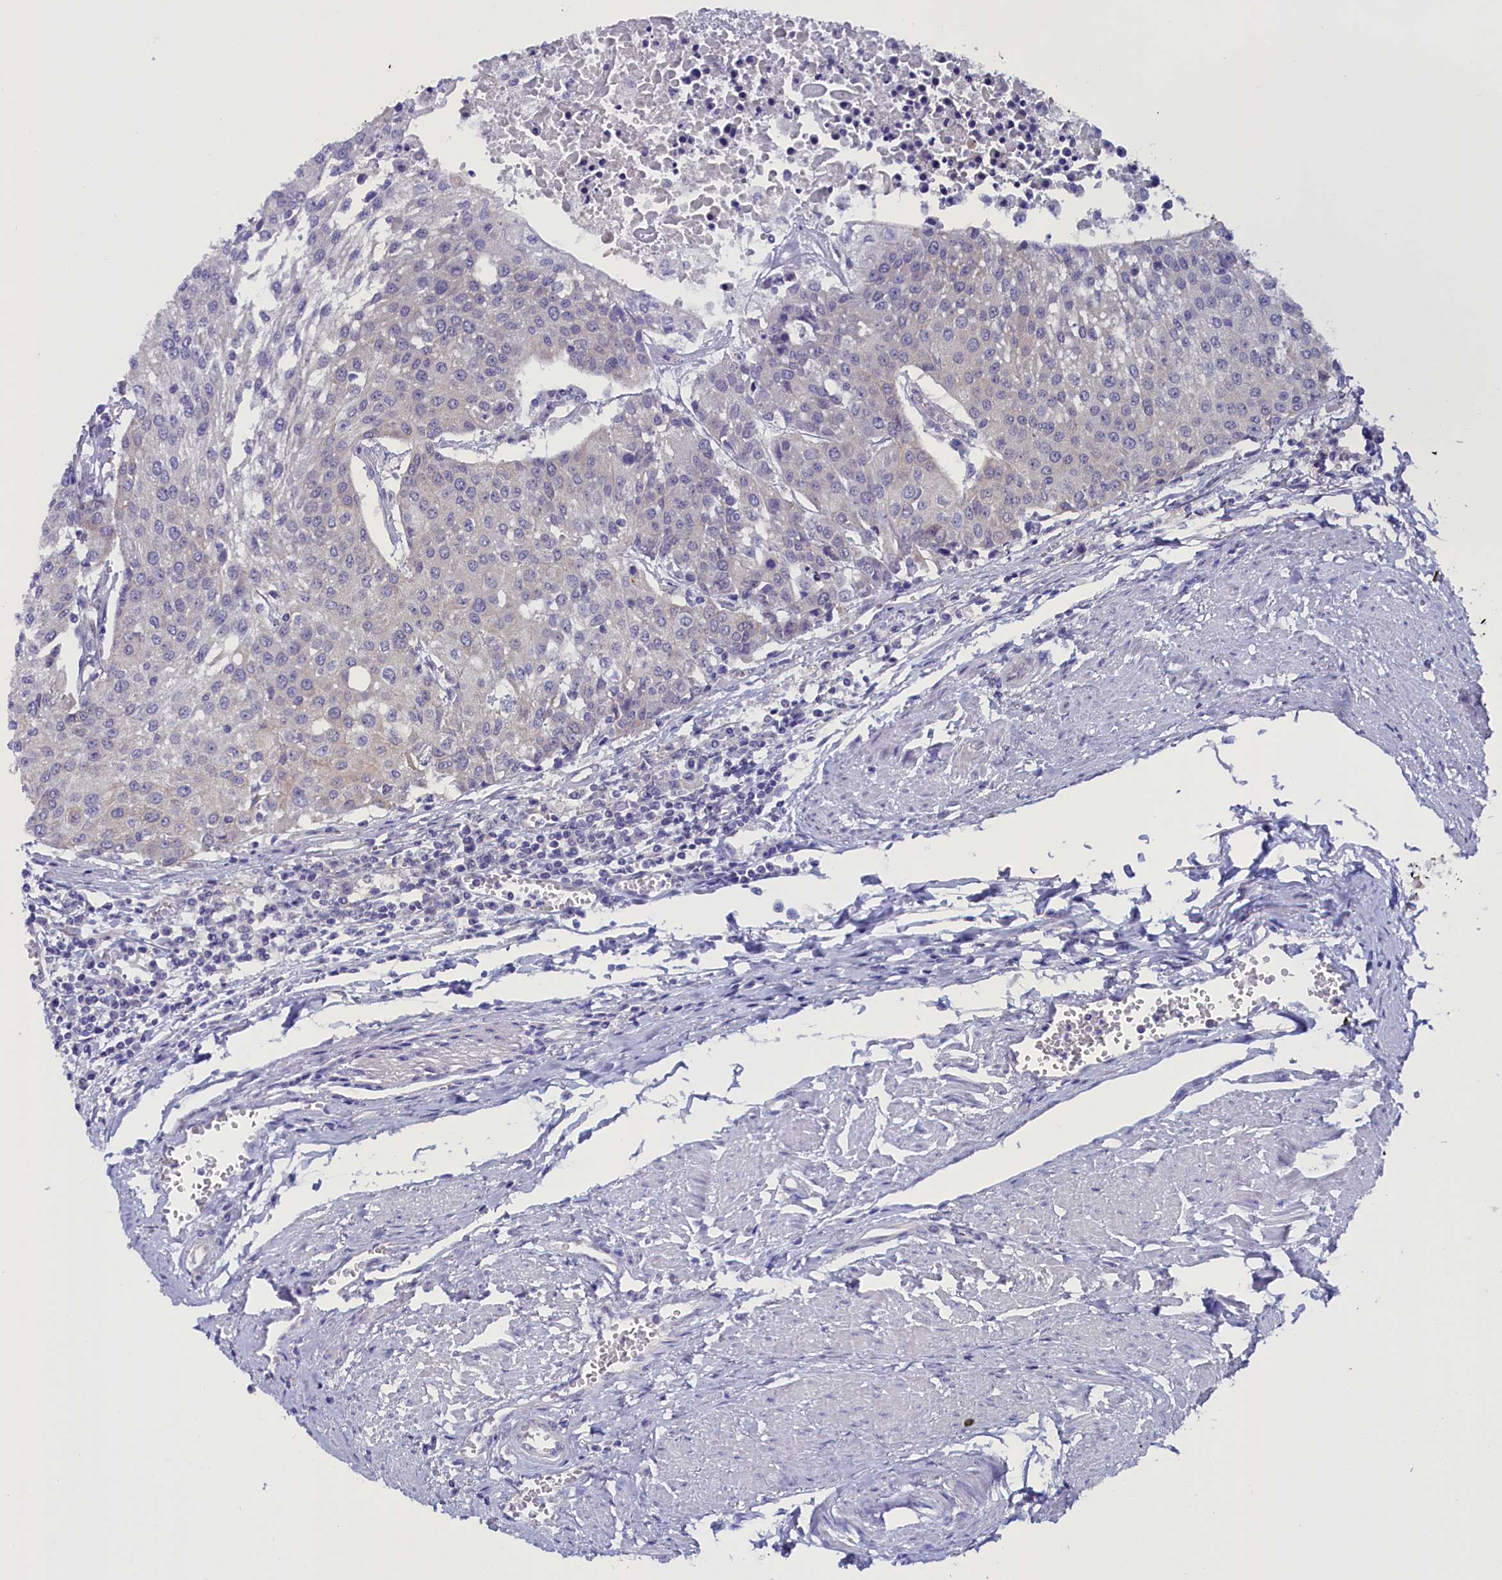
{"staining": {"intensity": "weak", "quantity": "25%-75%", "location": "cytoplasmic/membranous"}, "tissue": "urothelial cancer", "cell_type": "Tumor cells", "image_type": "cancer", "snomed": [{"axis": "morphology", "description": "Urothelial carcinoma, High grade"}, {"axis": "topography", "description": "Urinary bladder"}], "caption": "The immunohistochemical stain shows weak cytoplasmic/membranous staining in tumor cells of urothelial cancer tissue. The staining was performed using DAB, with brown indicating positive protein expression. Nuclei are stained blue with hematoxylin.", "gene": "CIAPIN1", "patient": {"sex": "female", "age": 85}}